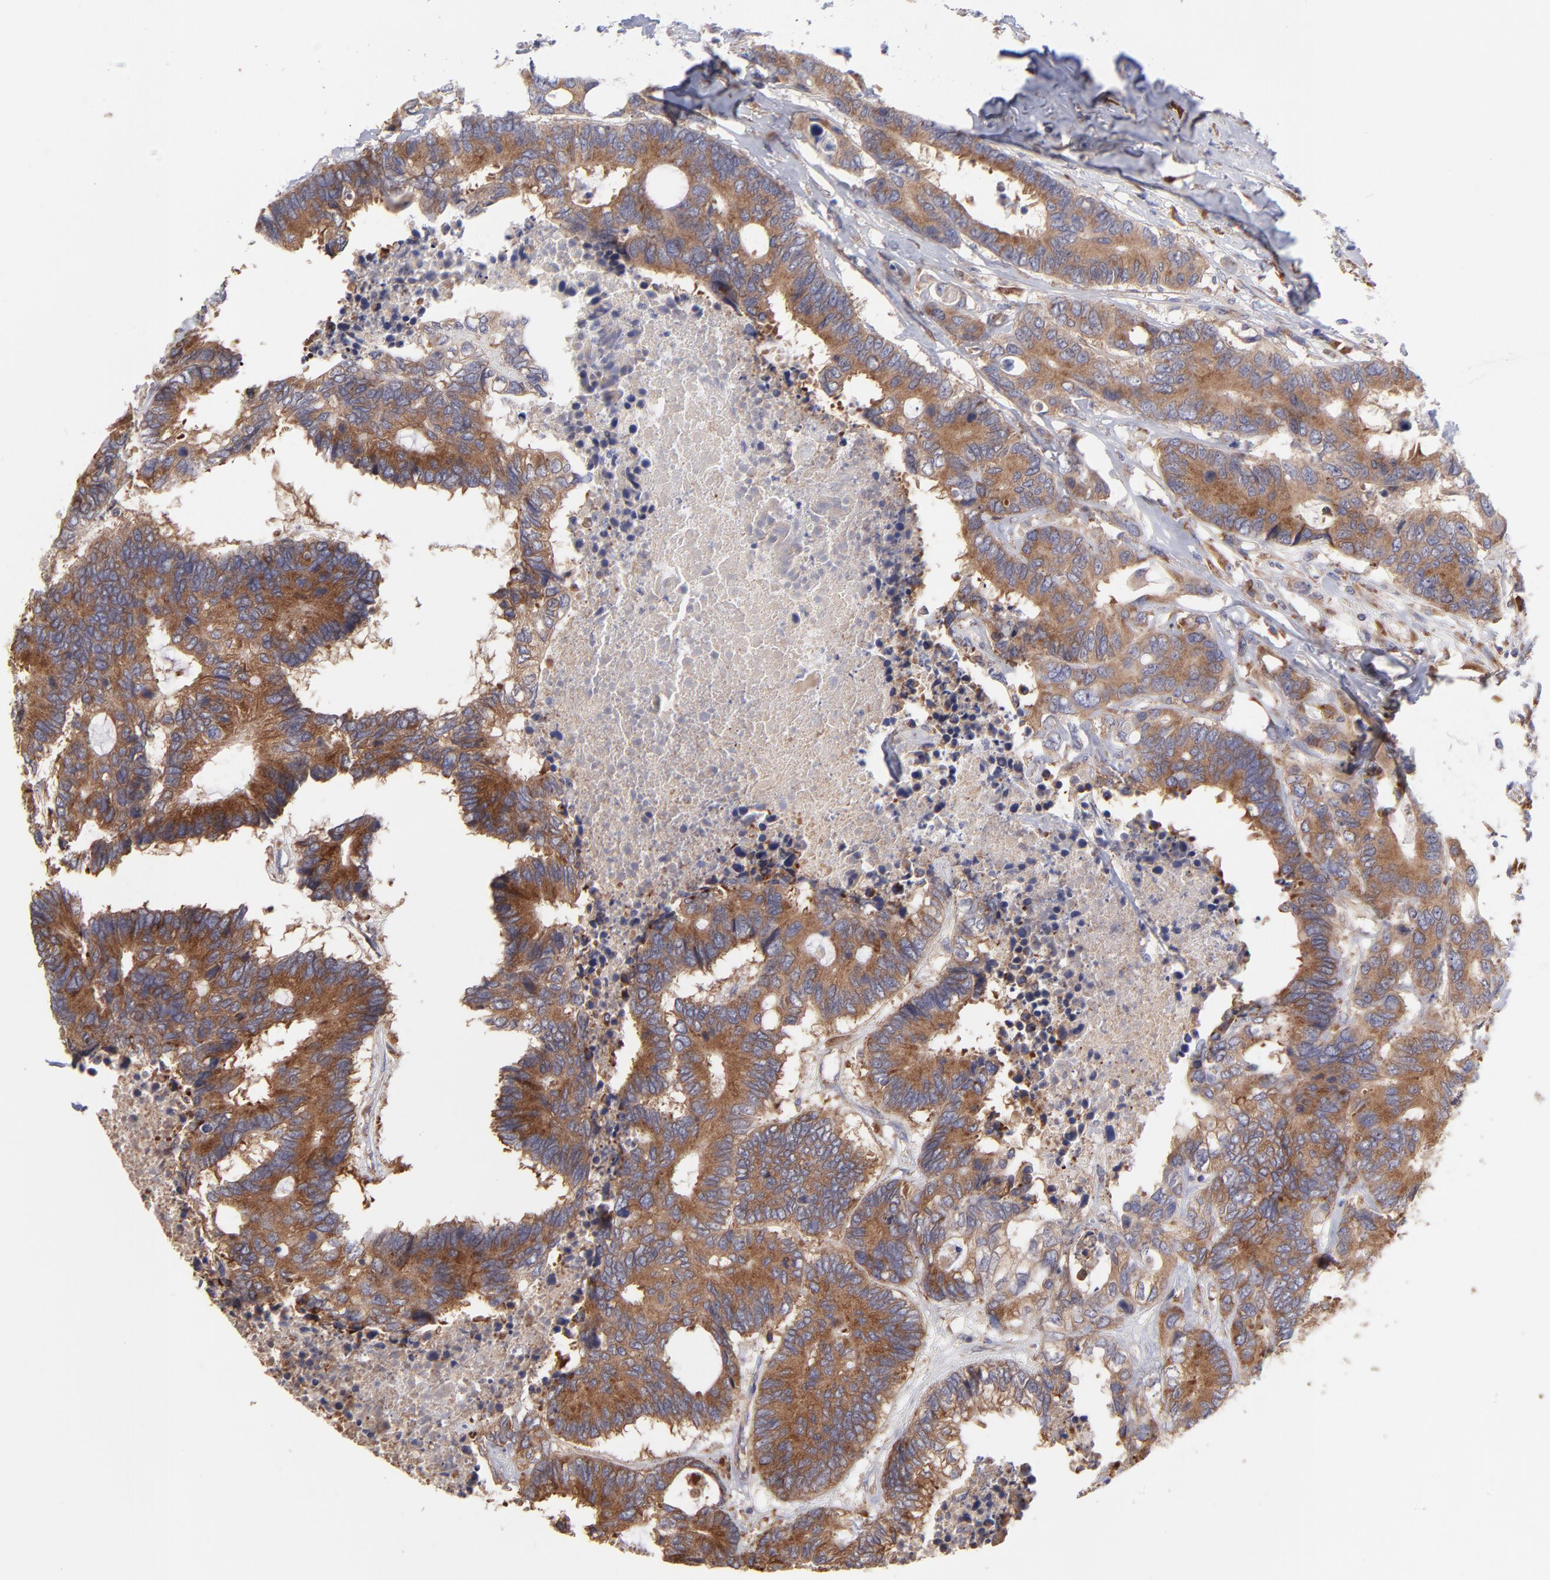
{"staining": {"intensity": "moderate", "quantity": ">75%", "location": "cytoplasmic/membranous"}, "tissue": "colorectal cancer", "cell_type": "Tumor cells", "image_type": "cancer", "snomed": [{"axis": "morphology", "description": "Adenocarcinoma, NOS"}, {"axis": "topography", "description": "Rectum"}], "caption": "High-magnification brightfield microscopy of colorectal adenocarcinoma stained with DAB (3,3'-diaminobenzidine) (brown) and counterstained with hematoxylin (blue). tumor cells exhibit moderate cytoplasmic/membranous staining is identified in about>75% of cells. Nuclei are stained in blue.", "gene": "RPLP0", "patient": {"sex": "male", "age": 55}}